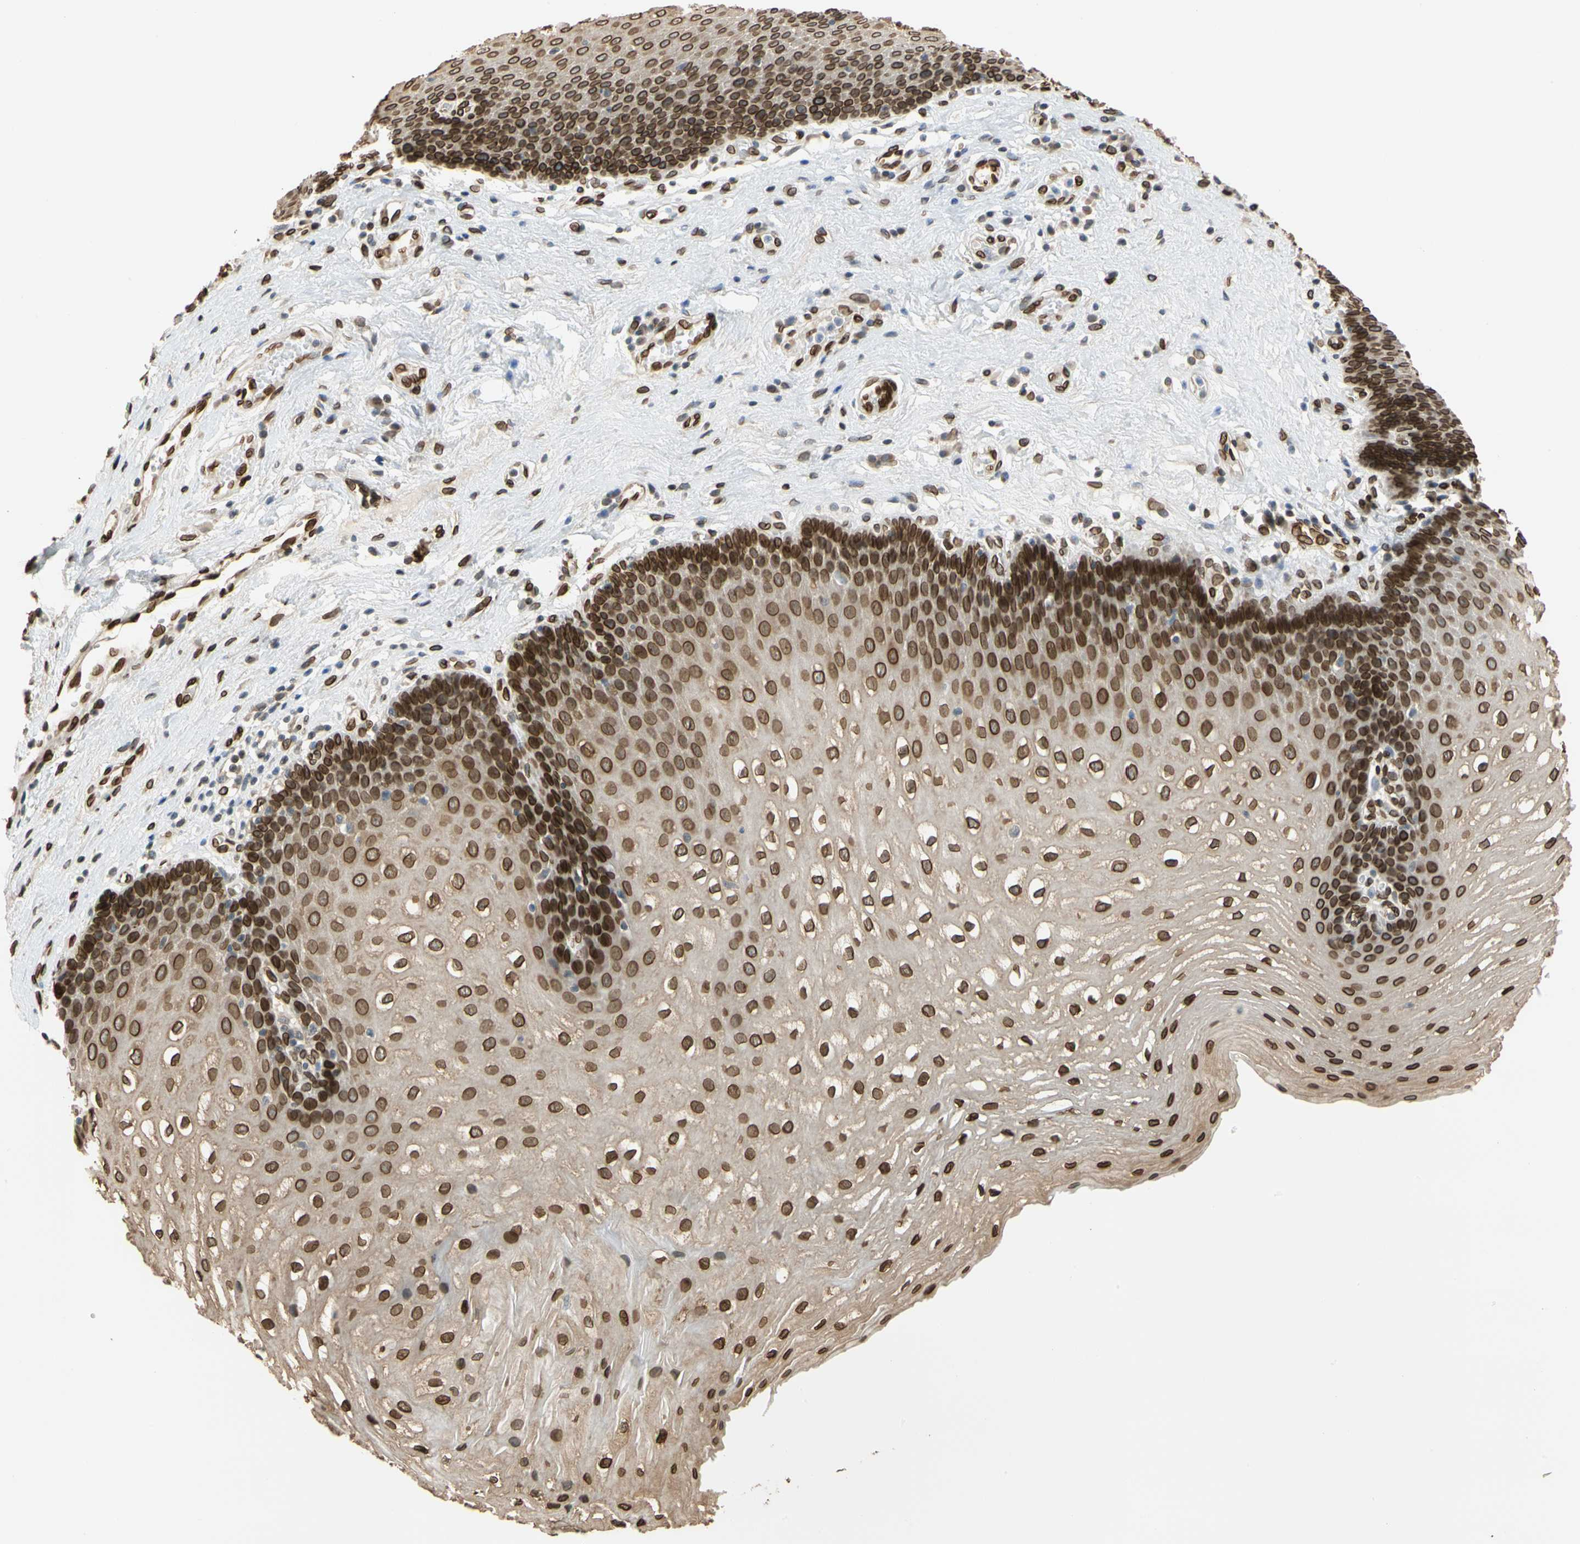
{"staining": {"intensity": "strong", "quantity": ">75%", "location": "cytoplasmic/membranous,nuclear"}, "tissue": "esophagus", "cell_type": "Squamous epithelial cells", "image_type": "normal", "snomed": [{"axis": "morphology", "description": "Normal tissue, NOS"}, {"axis": "topography", "description": "Esophagus"}], "caption": "IHC histopathology image of normal esophagus stained for a protein (brown), which exhibits high levels of strong cytoplasmic/membranous,nuclear expression in approximately >75% of squamous epithelial cells.", "gene": "SUN1", "patient": {"sex": "male", "age": 48}}